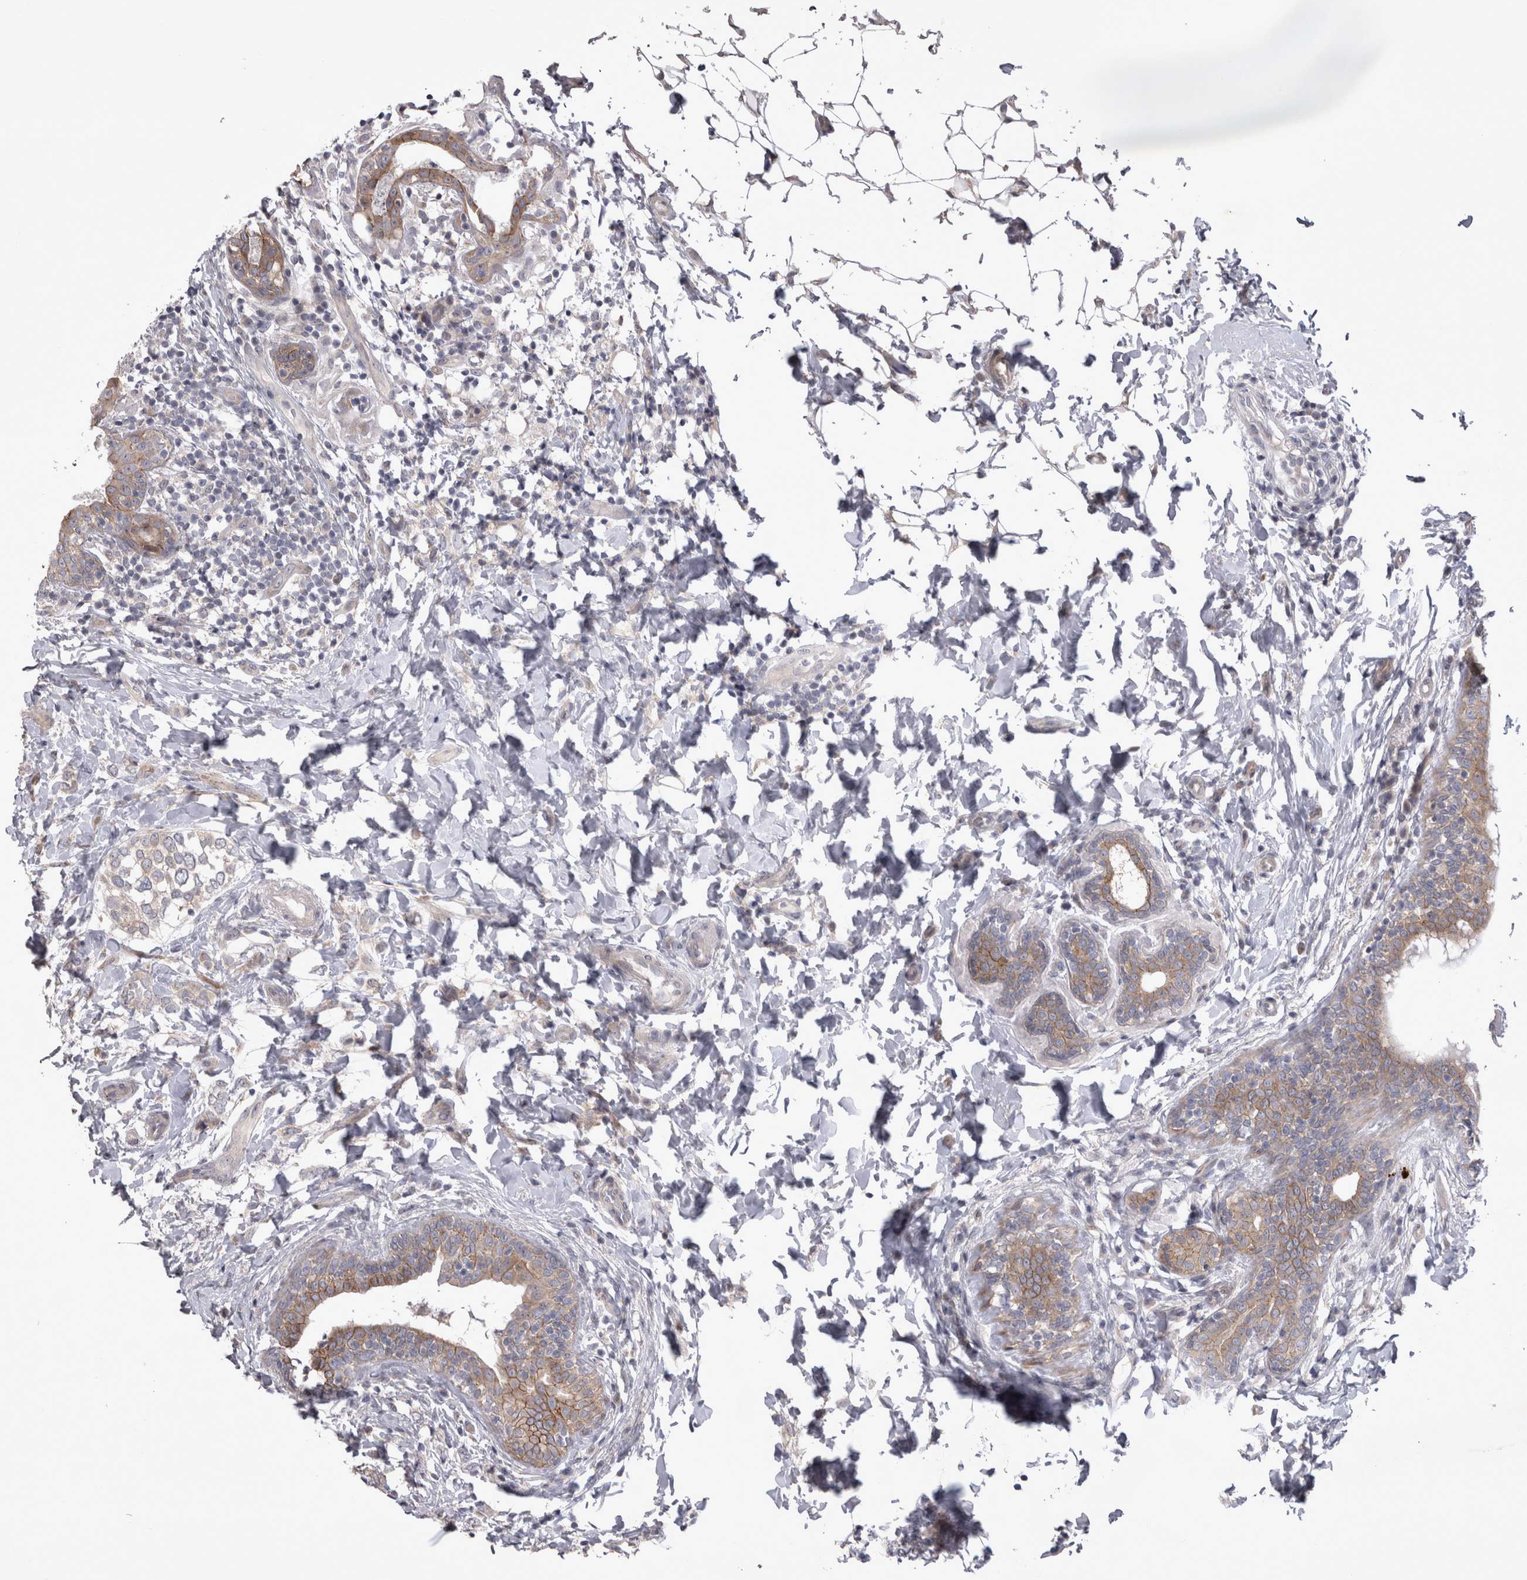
{"staining": {"intensity": "weak", "quantity": ">75%", "location": "cytoplasmic/membranous"}, "tissue": "breast cancer", "cell_type": "Tumor cells", "image_type": "cancer", "snomed": [{"axis": "morphology", "description": "Normal tissue, NOS"}, {"axis": "morphology", "description": "Lobular carcinoma"}, {"axis": "topography", "description": "Breast"}], "caption": "Immunohistochemical staining of human breast cancer displays weak cytoplasmic/membranous protein positivity in about >75% of tumor cells.", "gene": "NENF", "patient": {"sex": "female", "age": 47}}